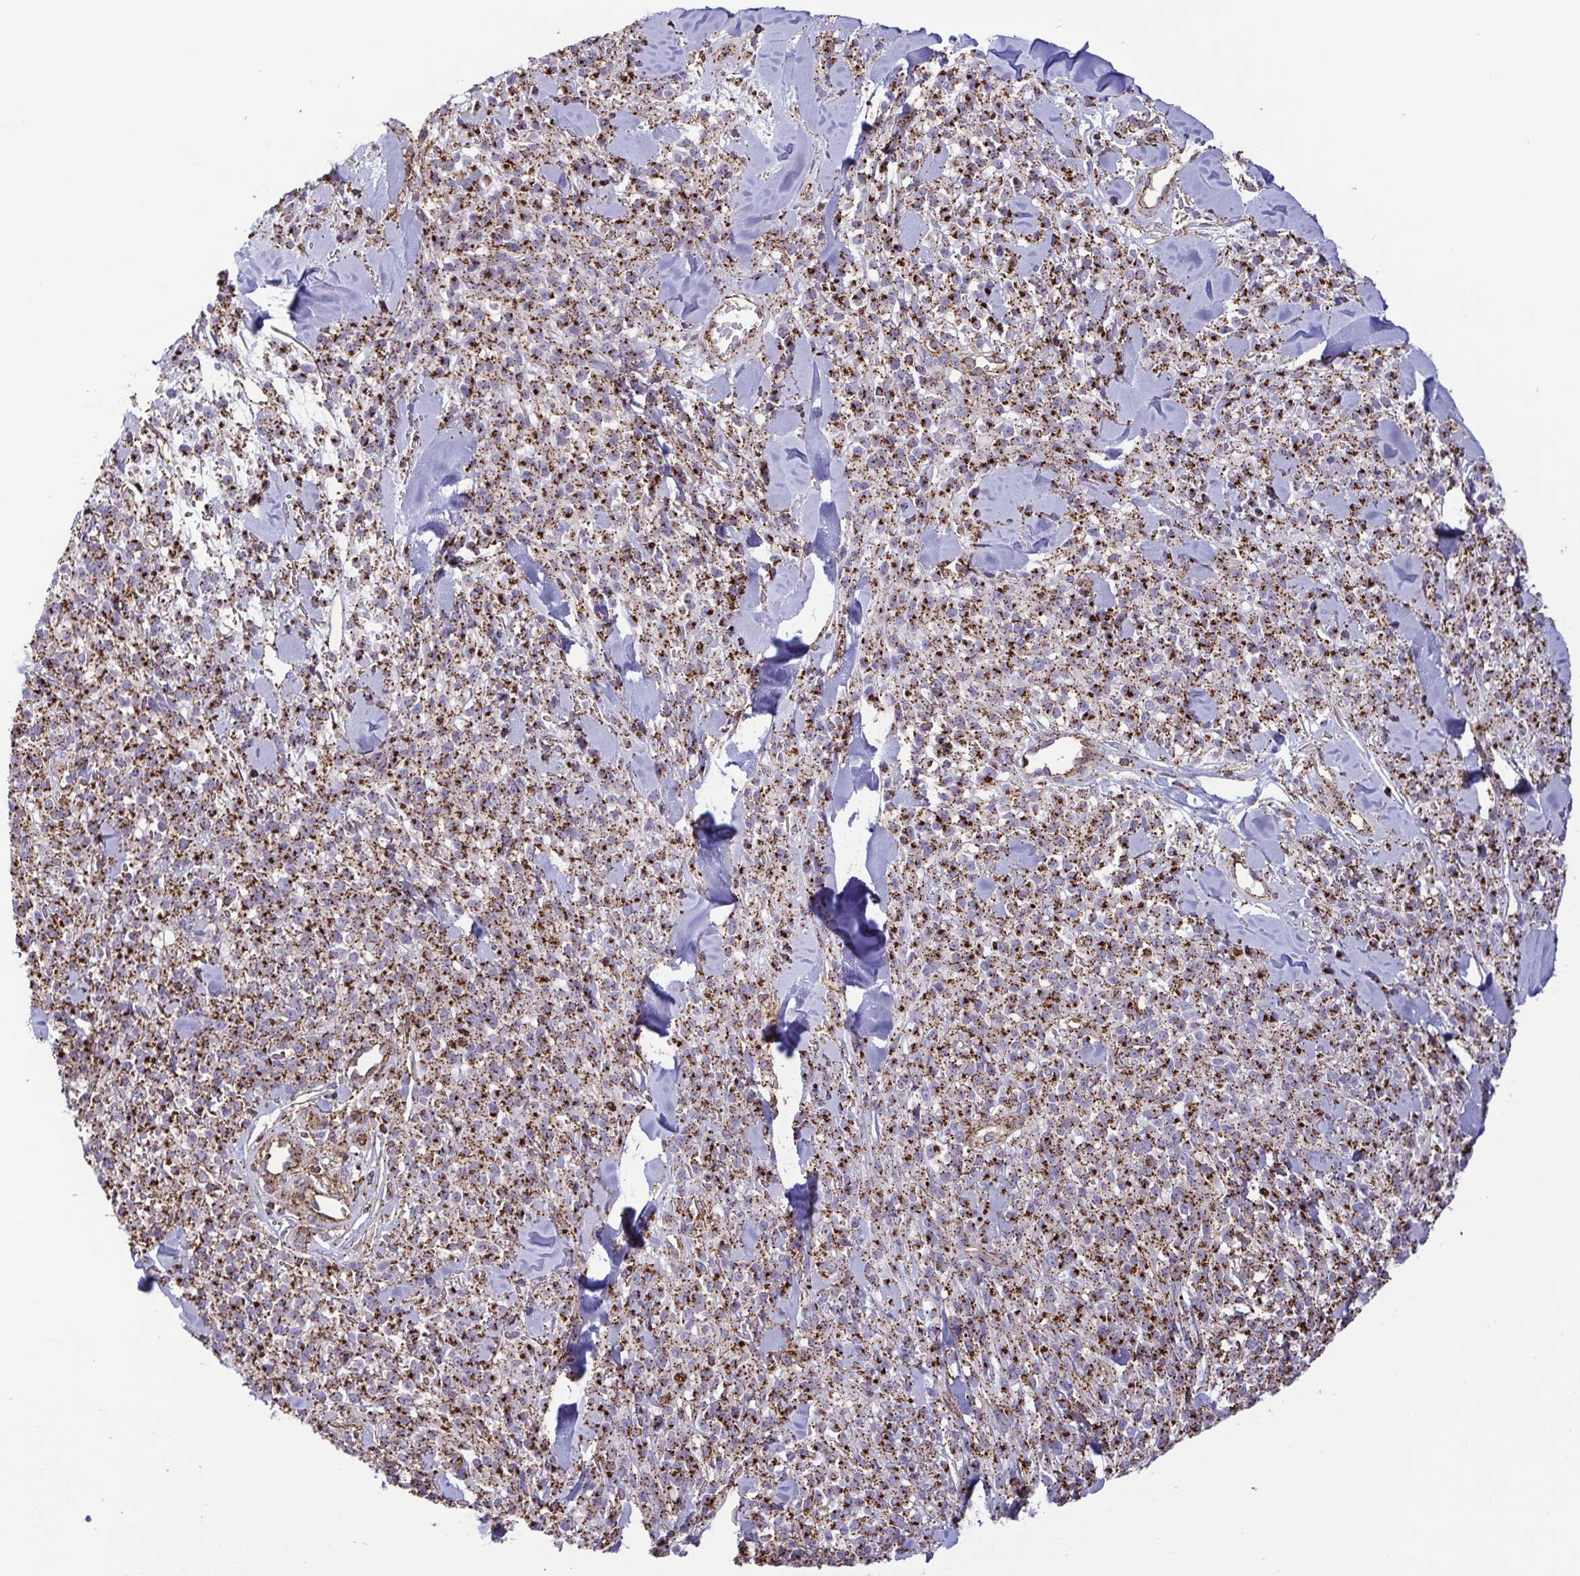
{"staining": {"intensity": "strong", "quantity": ">75%", "location": "cytoplasmic/membranous"}, "tissue": "melanoma", "cell_type": "Tumor cells", "image_type": "cancer", "snomed": [{"axis": "morphology", "description": "Malignant melanoma, NOS"}, {"axis": "topography", "description": "Skin"}, {"axis": "topography", "description": "Skin of trunk"}], "caption": "Melanoma tissue demonstrates strong cytoplasmic/membranous expression in about >75% of tumor cells, visualized by immunohistochemistry. The staining was performed using DAB, with brown indicating positive protein expression. Nuclei are stained blue with hematoxylin.", "gene": "CHMP1B", "patient": {"sex": "male", "age": 74}}